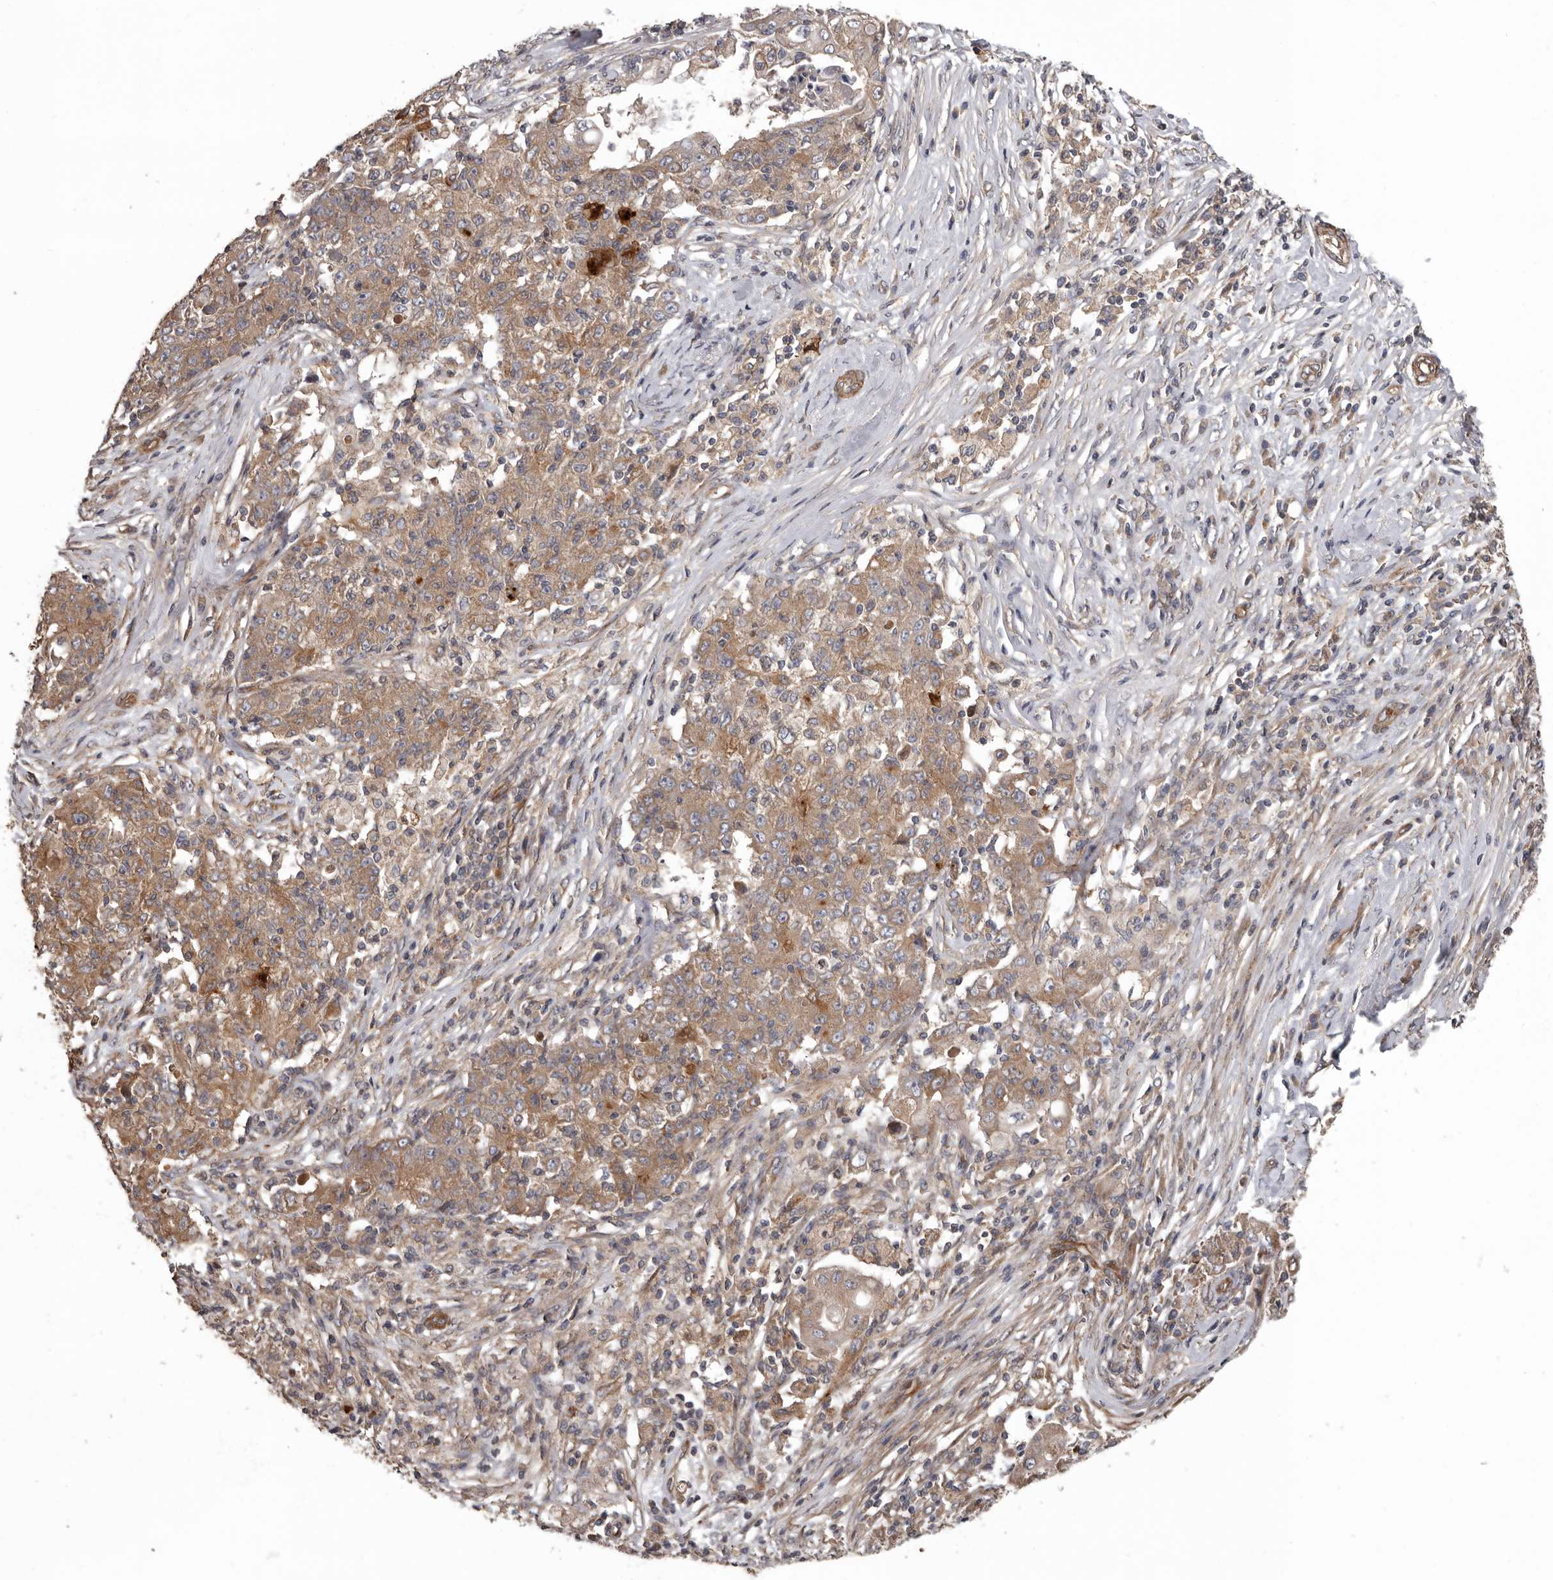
{"staining": {"intensity": "weak", "quantity": ">75%", "location": "cytoplasmic/membranous"}, "tissue": "ovarian cancer", "cell_type": "Tumor cells", "image_type": "cancer", "snomed": [{"axis": "morphology", "description": "Carcinoma, endometroid"}, {"axis": "topography", "description": "Ovary"}], "caption": "Protein analysis of ovarian cancer (endometroid carcinoma) tissue reveals weak cytoplasmic/membranous staining in approximately >75% of tumor cells.", "gene": "ARHGEF5", "patient": {"sex": "female", "age": 42}}